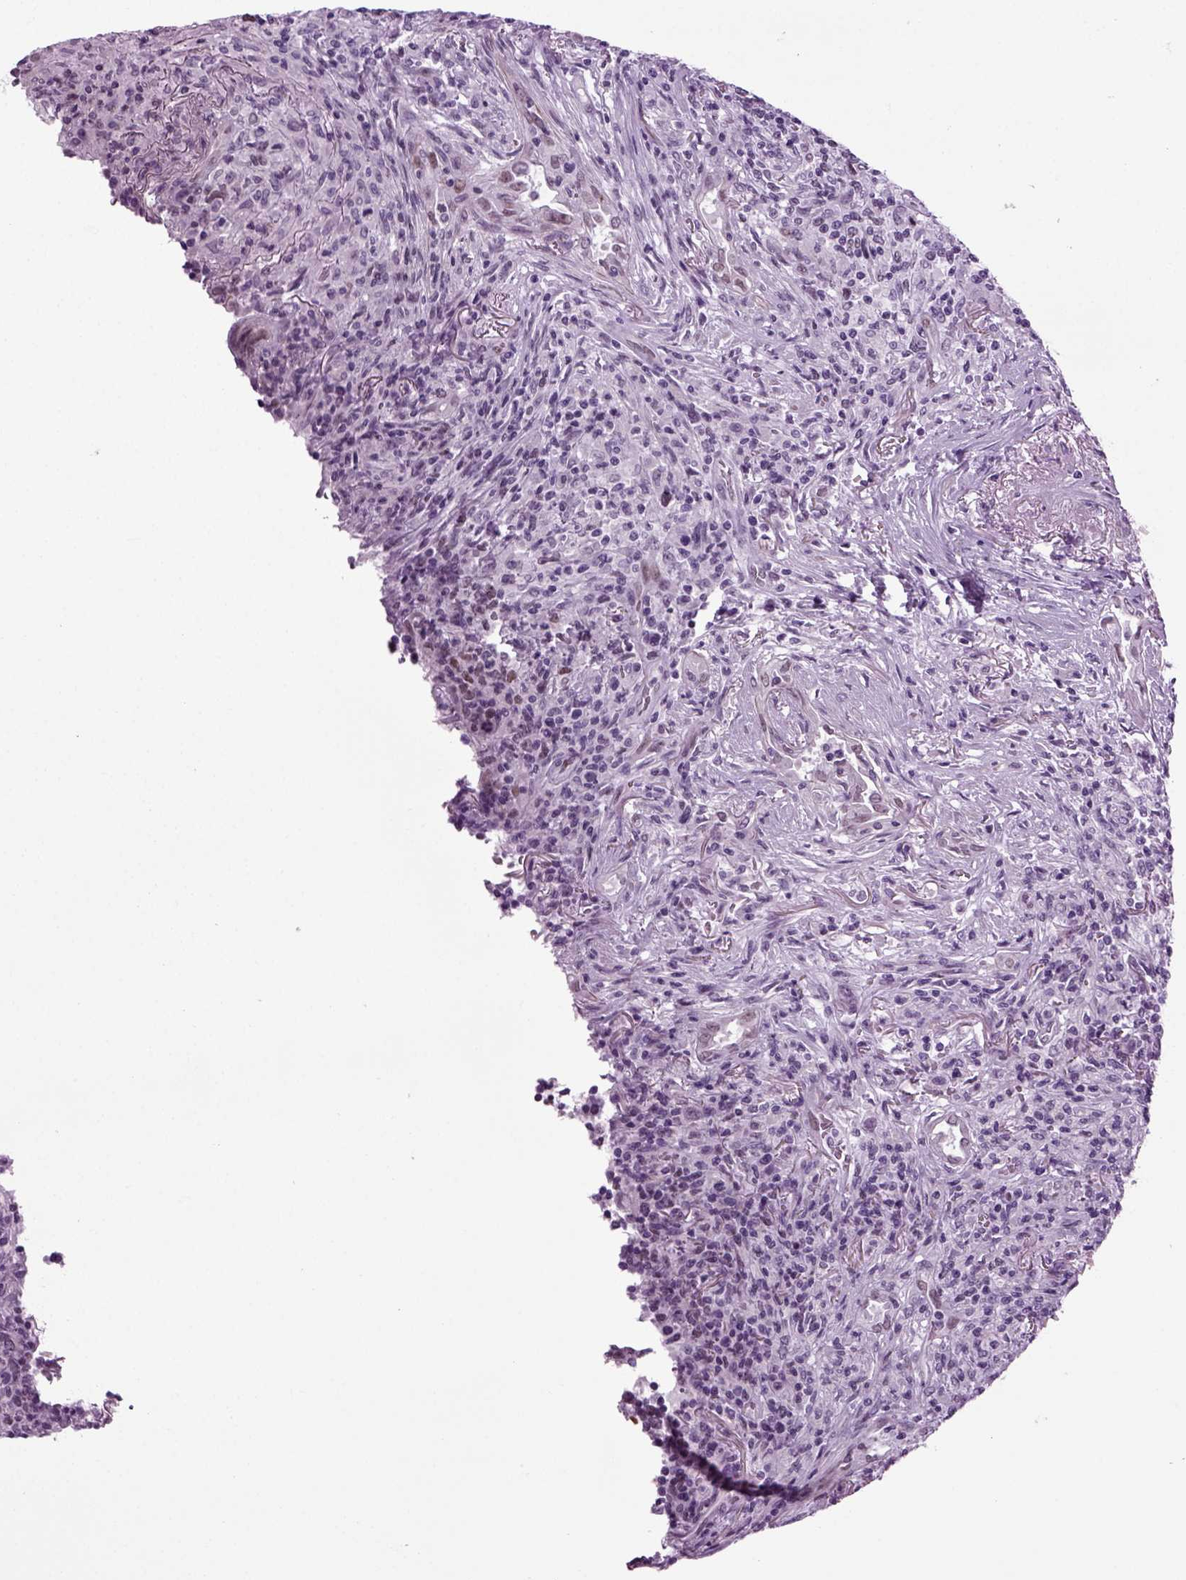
{"staining": {"intensity": "negative", "quantity": "none", "location": "none"}, "tissue": "lymphoma", "cell_type": "Tumor cells", "image_type": "cancer", "snomed": [{"axis": "morphology", "description": "Malignant lymphoma, non-Hodgkin's type, High grade"}, {"axis": "topography", "description": "Lung"}], "caption": "The IHC histopathology image has no significant positivity in tumor cells of malignant lymphoma, non-Hodgkin's type (high-grade) tissue.", "gene": "RFX3", "patient": {"sex": "male", "age": 79}}